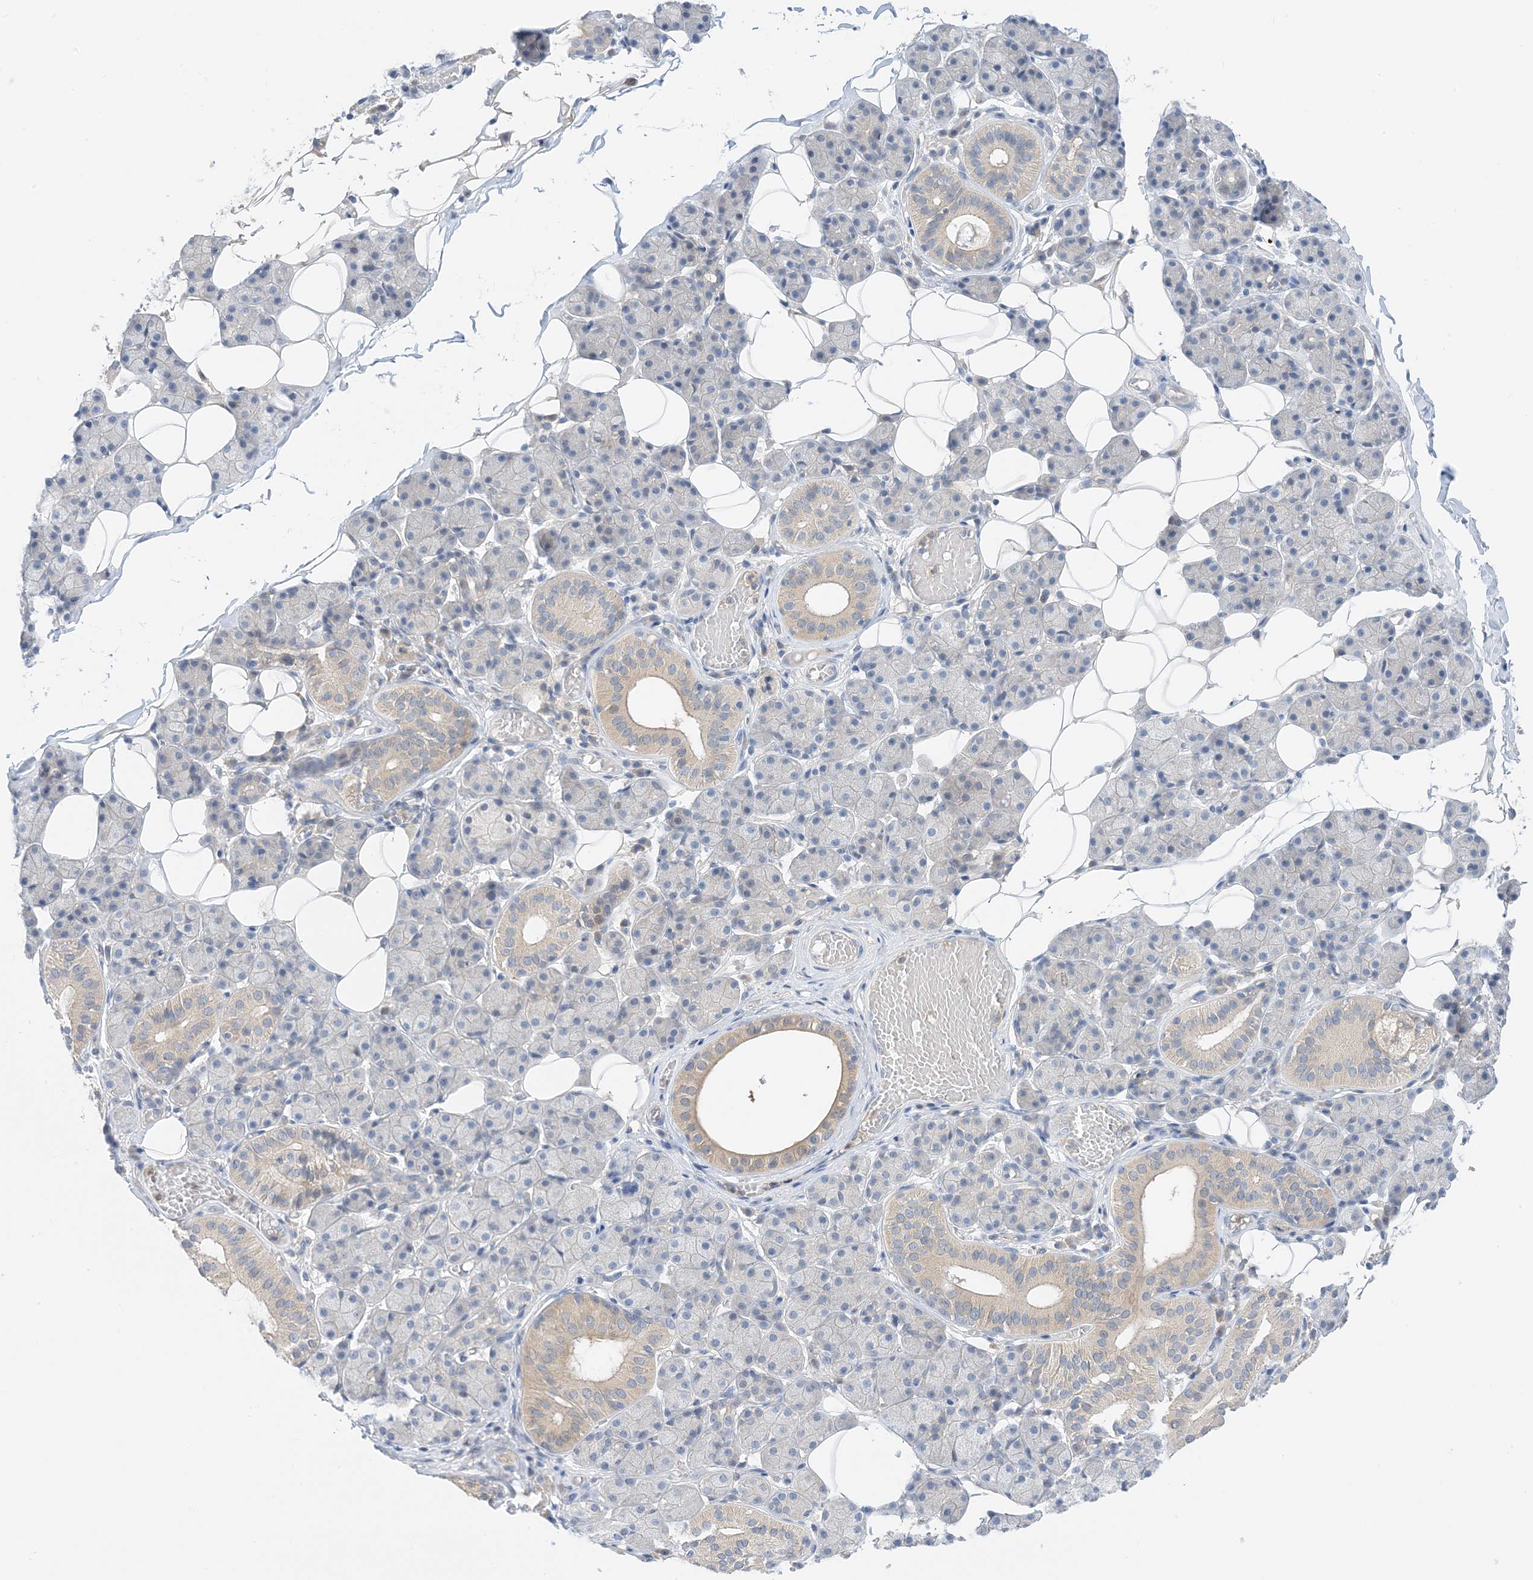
{"staining": {"intensity": "moderate", "quantity": "<25%", "location": "cytoplasmic/membranous"}, "tissue": "salivary gland", "cell_type": "Glandular cells", "image_type": "normal", "snomed": [{"axis": "morphology", "description": "Normal tissue, NOS"}, {"axis": "topography", "description": "Salivary gland"}], "caption": "About <25% of glandular cells in benign salivary gland reveal moderate cytoplasmic/membranous protein expression as visualized by brown immunohistochemical staining.", "gene": "KIFBP", "patient": {"sex": "female", "age": 33}}